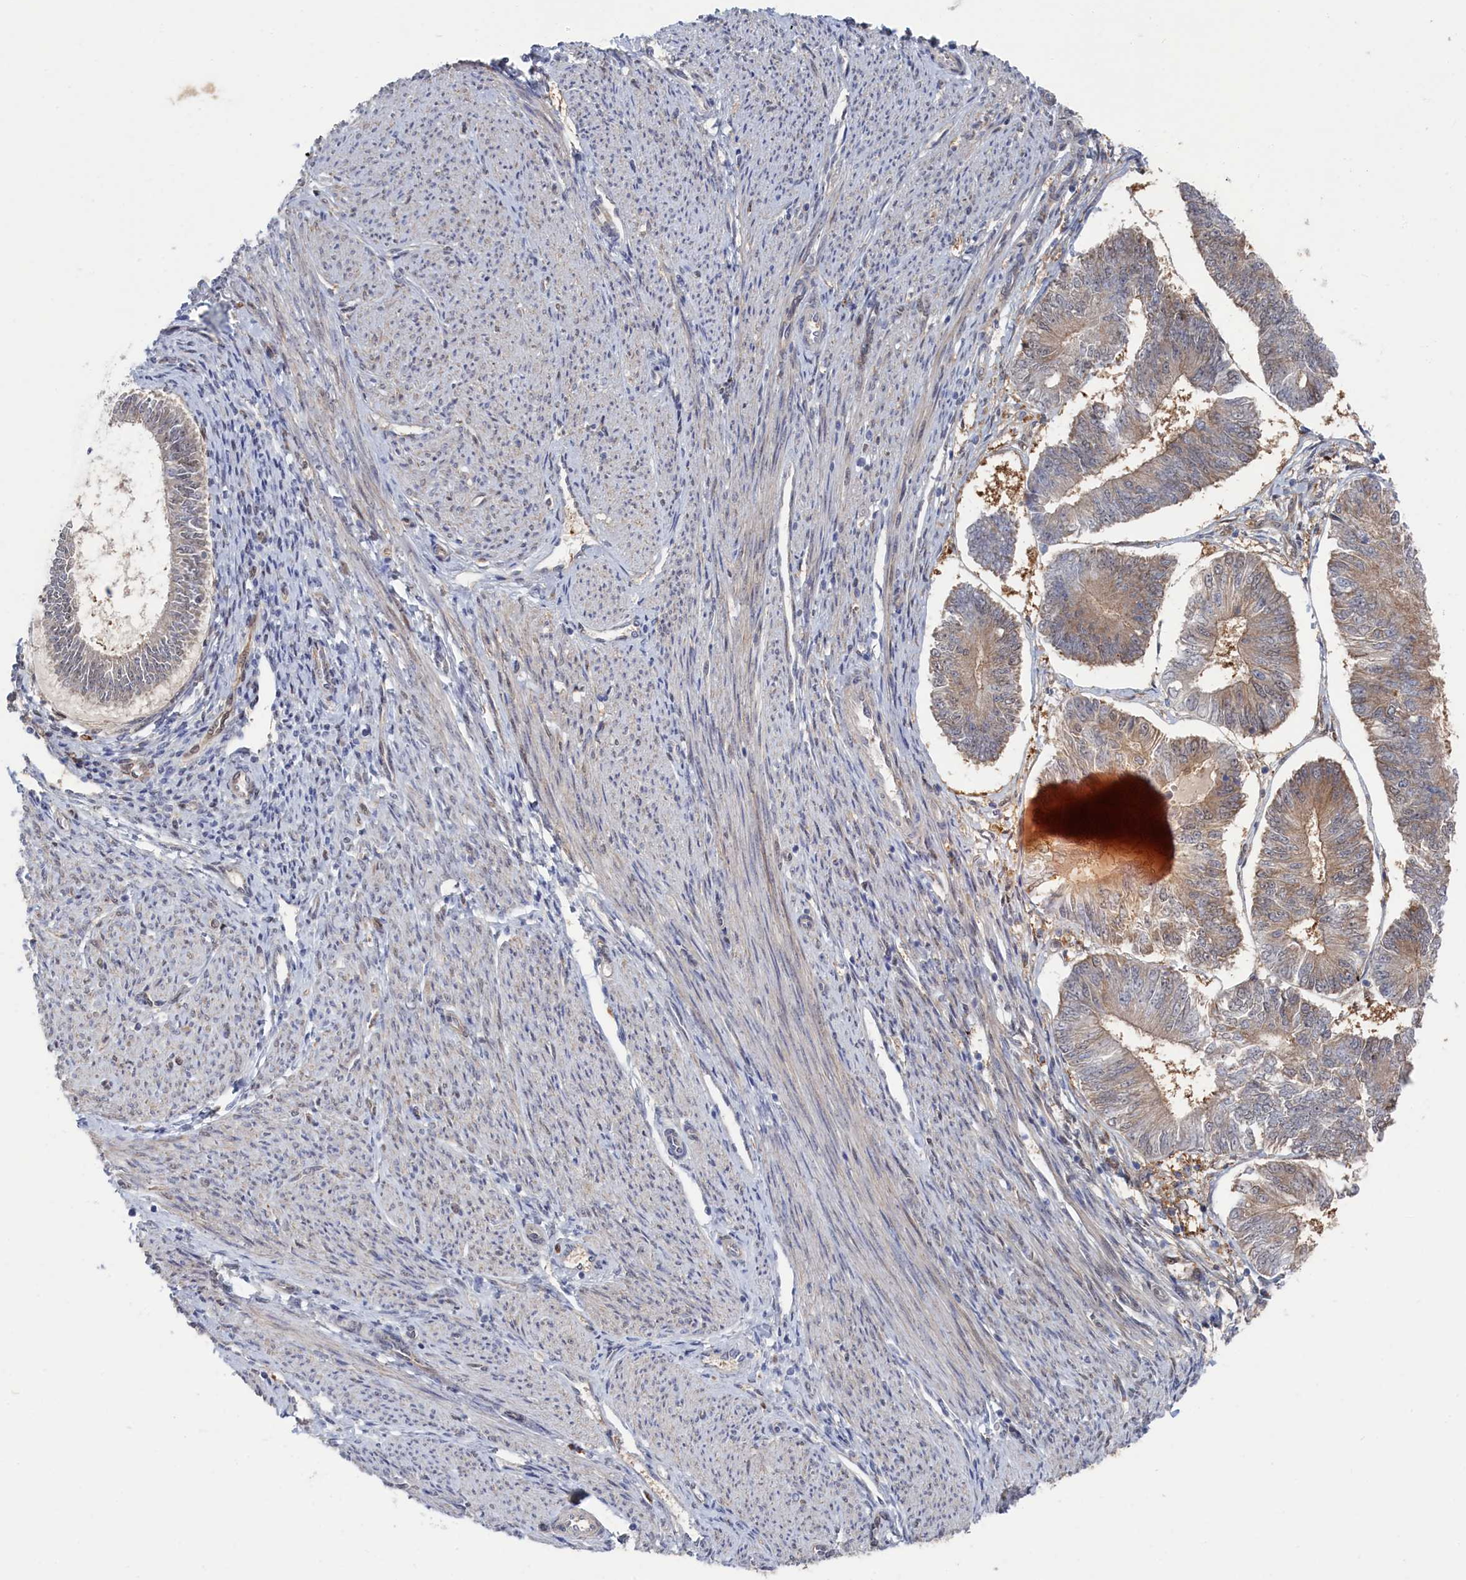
{"staining": {"intensity": "moderate", "quantity": "<25%", "location": "cytoplasmic/membranous"}, "tissue": "endometrial cancer", "cell_type": "Tumor cells", "image_type": "cancer", "snomed": [{"axis": "morphology", "description": "Adenocarcinoma, NOS"}, {"axis": "topography", "description": "Endometrium"}], "caption": "Tumor cells demonstrate low levels of moderate cytoplasmic/membranous staining in approximately <25% of cells in human adenocarcinoma (endometrial).", "gene": "IRGQ", "patient": {"sex": "female", "age": 58}}